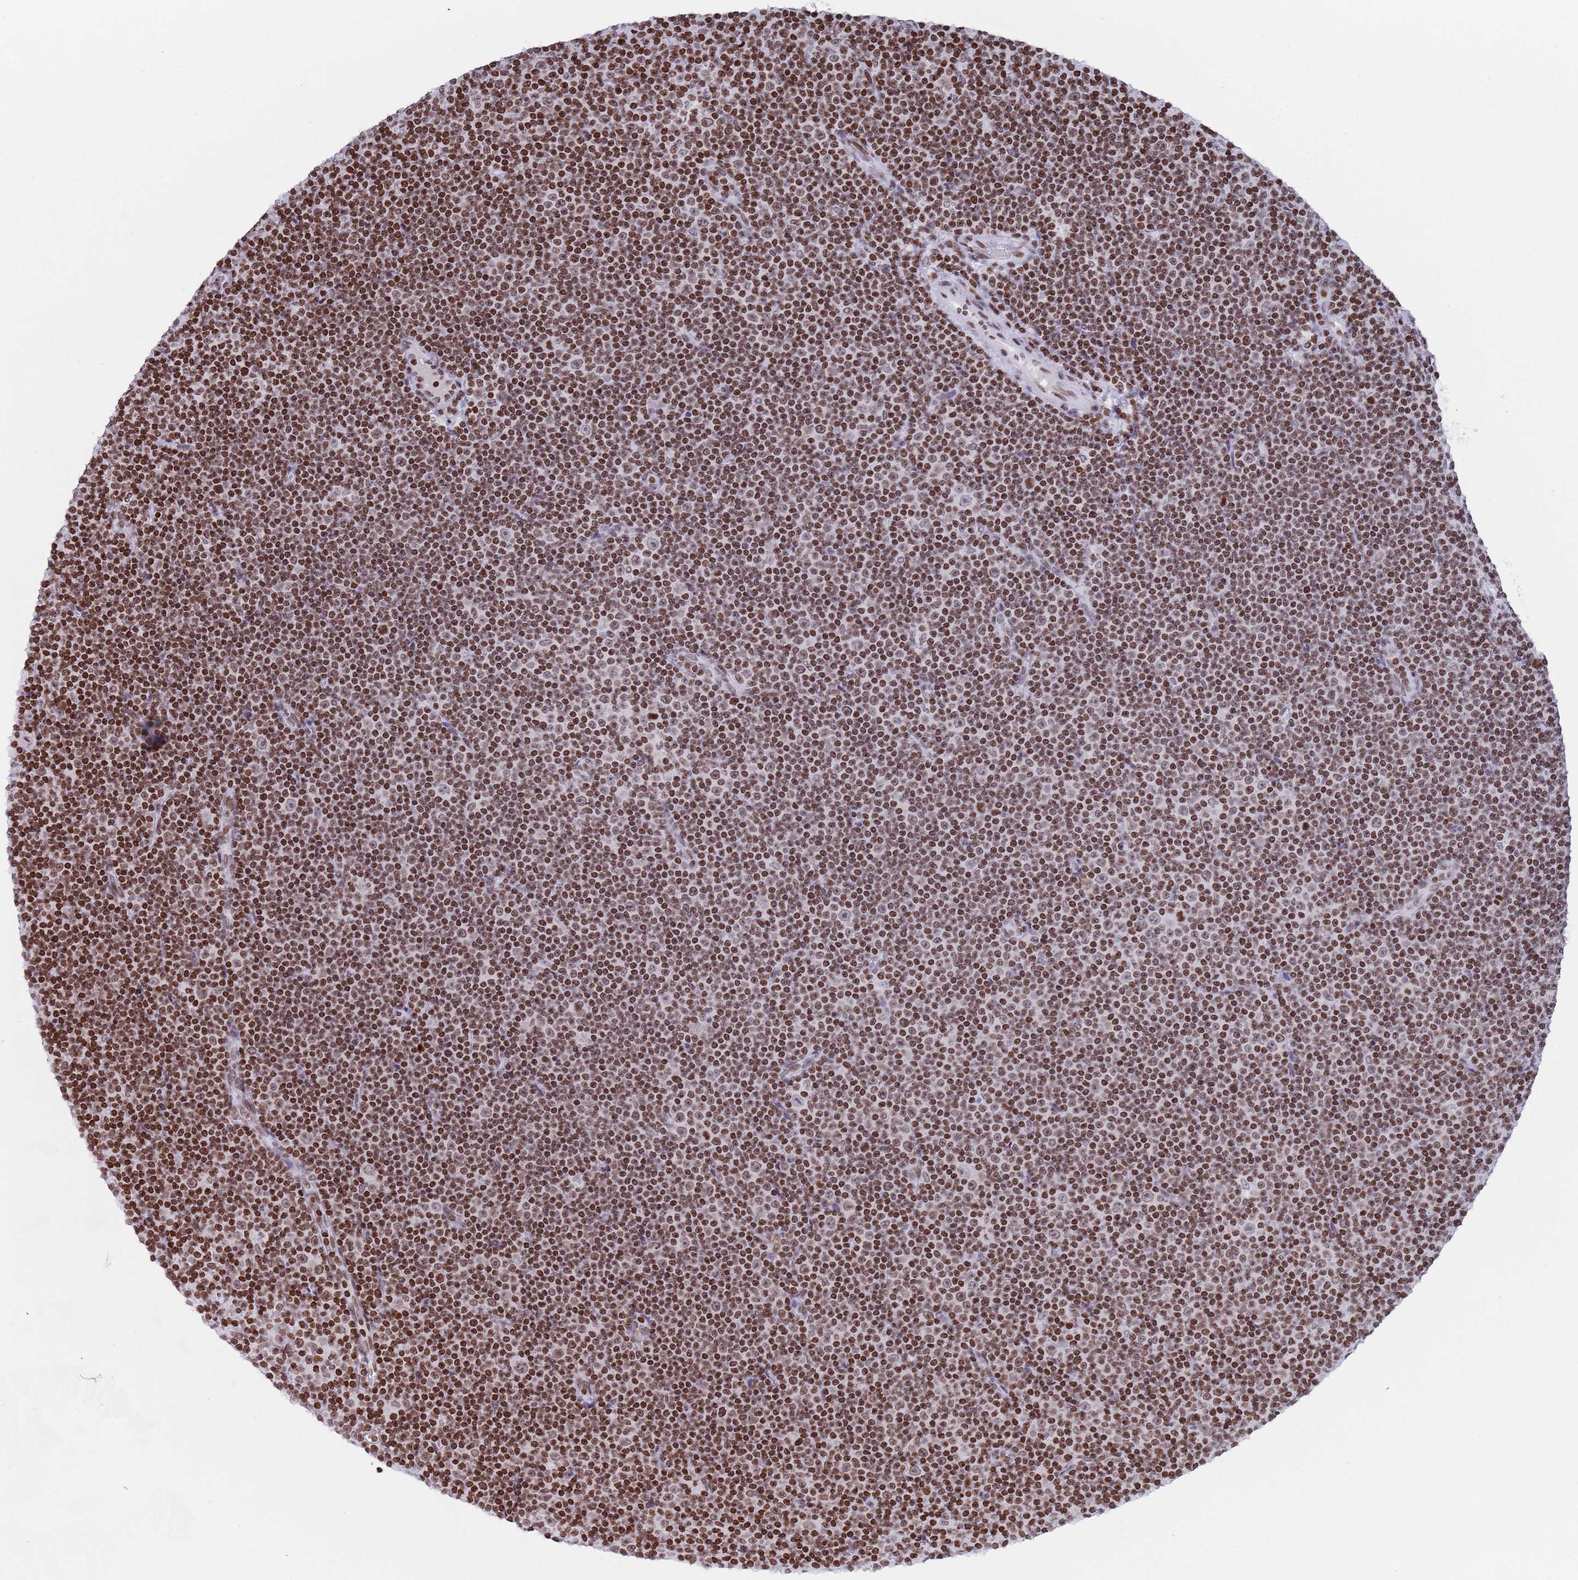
{"staining": {"intensity": "moderate", "quantity": ">75%", "location": "nuclear"}, "tissue": "lymphoma", "cell_type": "Tumor cells", "image_type": "cancer", "snomed": [{"axis": "morphology", "description": "Malignant lymphoma, non-Hodgkin's type, Low grade"}, {"axis": "topography", "description": "Lymph node"}], "caption": "Tumor cells demonstrate moderate nuclear staining in approximately >75% of cells in low-grade malignant lymphoma, non-Hodgkin's type.", "gene": "HDAC8", "patient": {"sex": "female", "age": 67}}